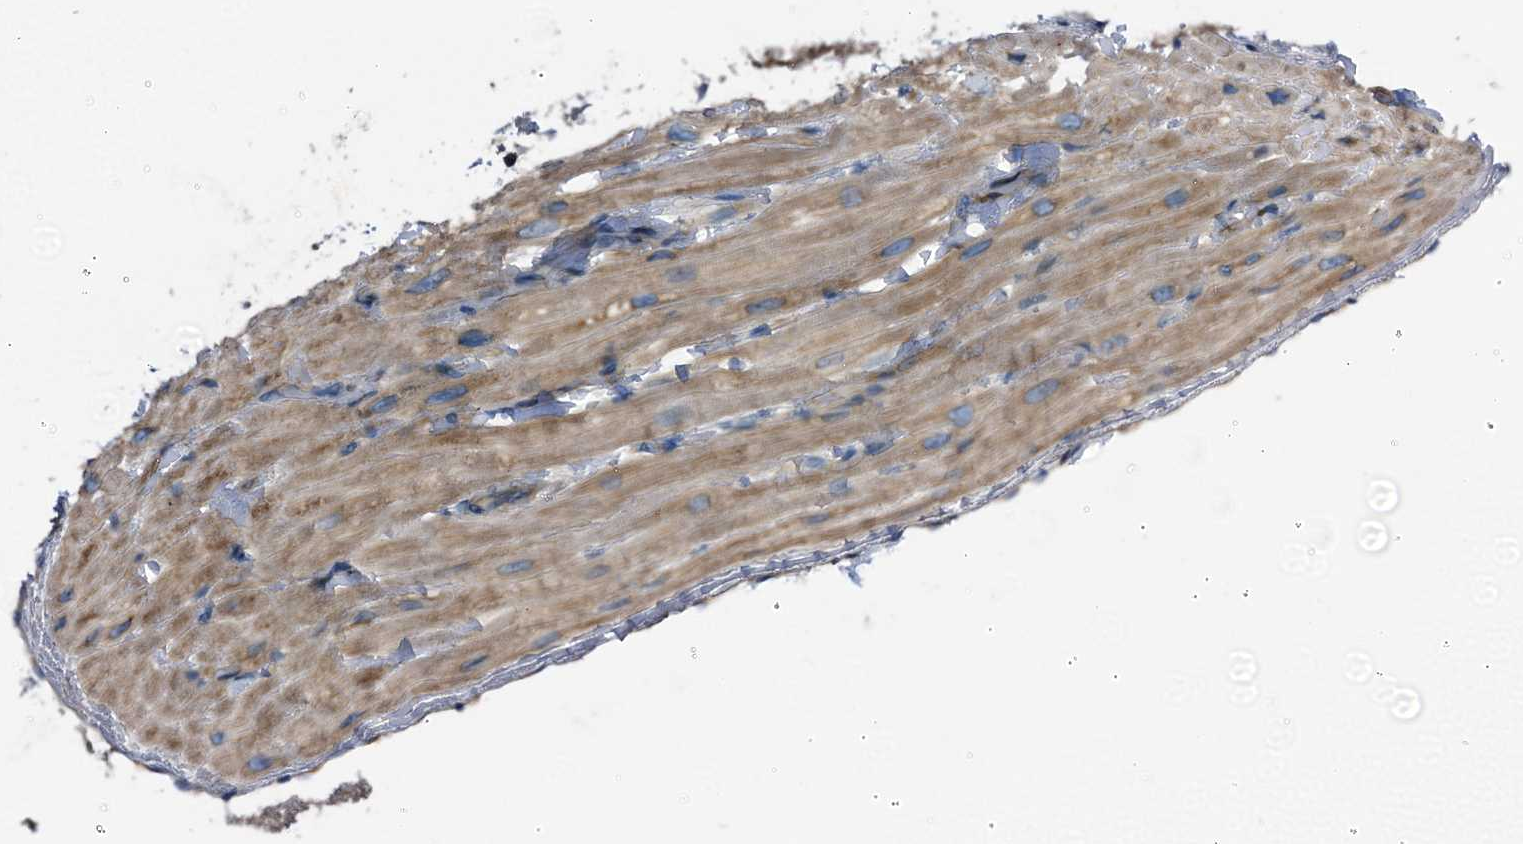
{"staining": {"intensity": "moderate", "quantity": "<25%", "location": "cytoplasmic/membranous"}, "tissue": "heart muscle", "cell_type": "Cardiomyocytes", "image_type": "normal", "snomed": [{"axis": "morphology", "description": "Normal tissue, NOS"}, {"axis": "topography", "description": "Heart"}], "caption": "Immunohistochemical staining of benign human heart muscle displays low levels of moderate cytoplasmic/membranous staining in about <25% of cardiomyocytes.", "gene": "STARD13", "patient": {"sex": "male", "age": 65}}